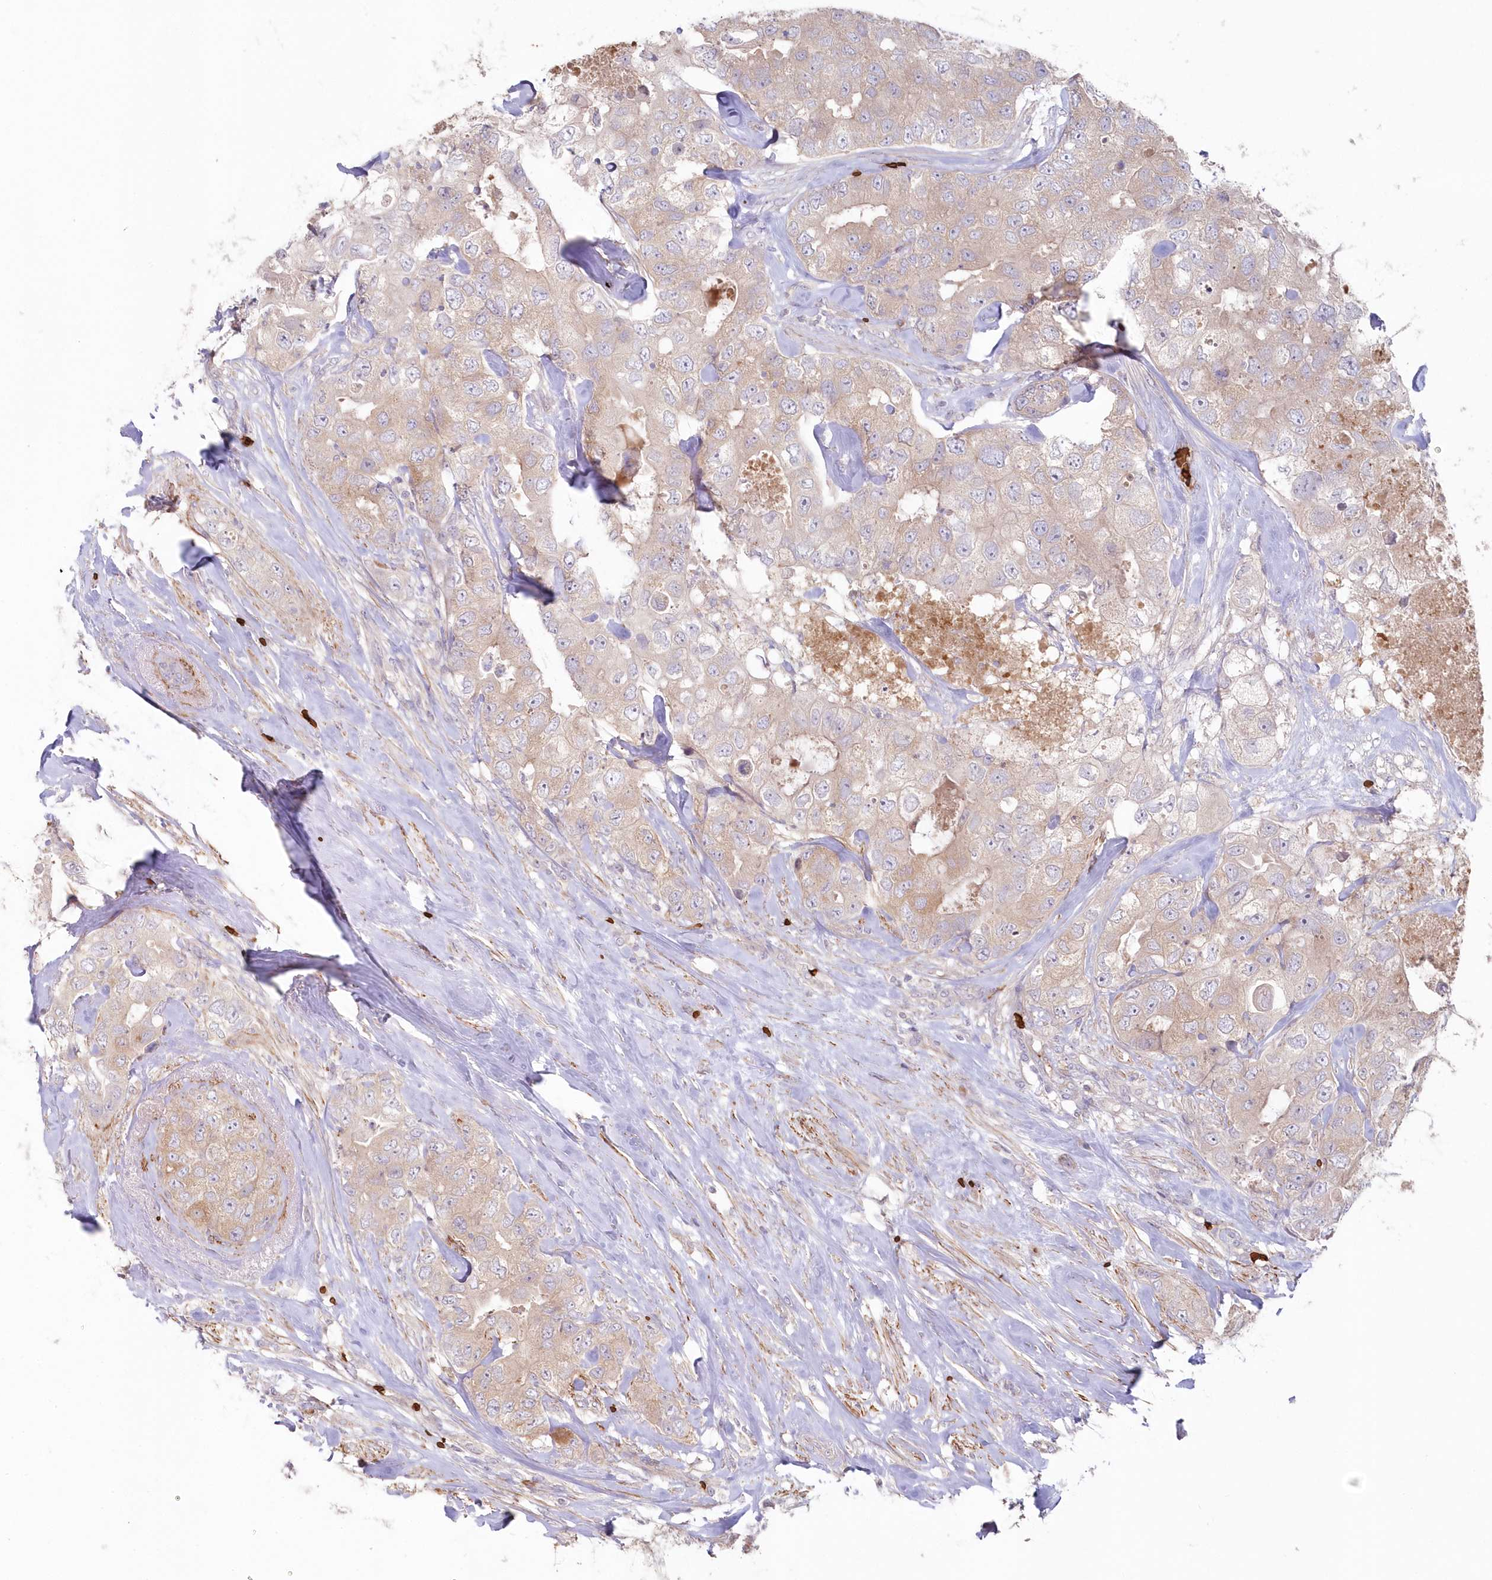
{"staining": {"intensity": "weak", "quantity": "<25%", "location": "cytoplasmic/membranous"}, "tissue": "breast cancer", "cell_type": "Tumor cells", "image_type": "cancer", "snomed": [{"axis": "morphology", "description": "Duct carcinoma"}, {"axis": "topography", "description": "Breast"}], "caption": "Human breast cancer (infiltrating ductal carcinoma) stained for a protein using immunohistochemistry (IHC) exhibits no positivity in tumor cells.", "gene": "SERINC1", "patient": {"sex": "female", "age": 62}}